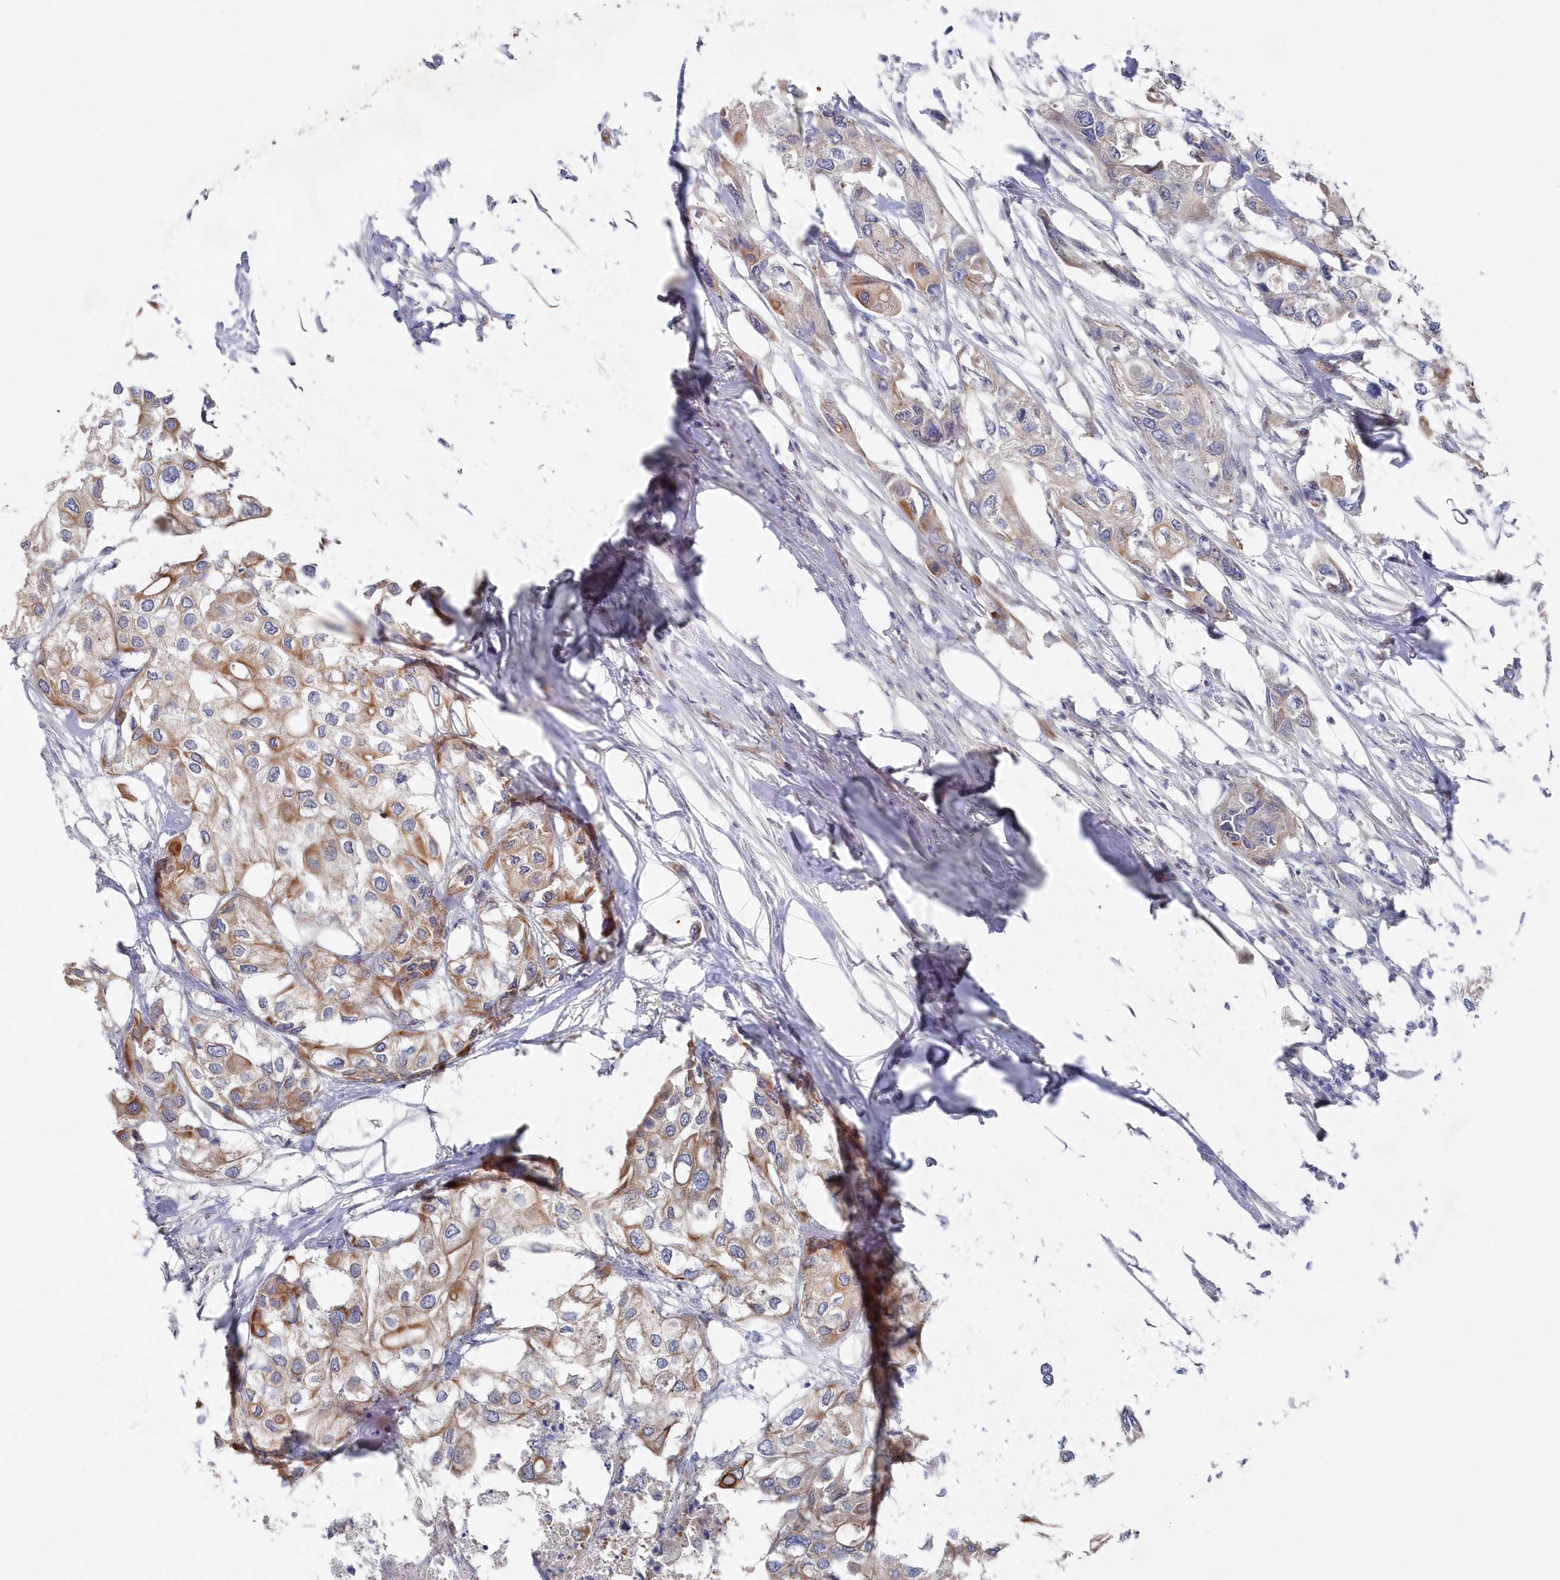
{"staining": {"intensity": "moderate", "quantity": "<25%", "location": "cytoplasmic/membranous"}, "tissue": "urothelial cancer", "cell_type": "Tumor cells", "image_type": "cancer", "snomed": [{"axis": "morphology", "description": "Urothelial carcinoma, High grade"}, {"axis": "topography", "description": "Urinary bladder"}], "caption": "High-grade urothelial carcinoma stained for a protein (brown) exhibits moderate cytoplasmic/membranous positive staining in approximately <25% of tumor cells.", "gene": "KIAA1586", "patient": {"sex": "male", "age": 64}}